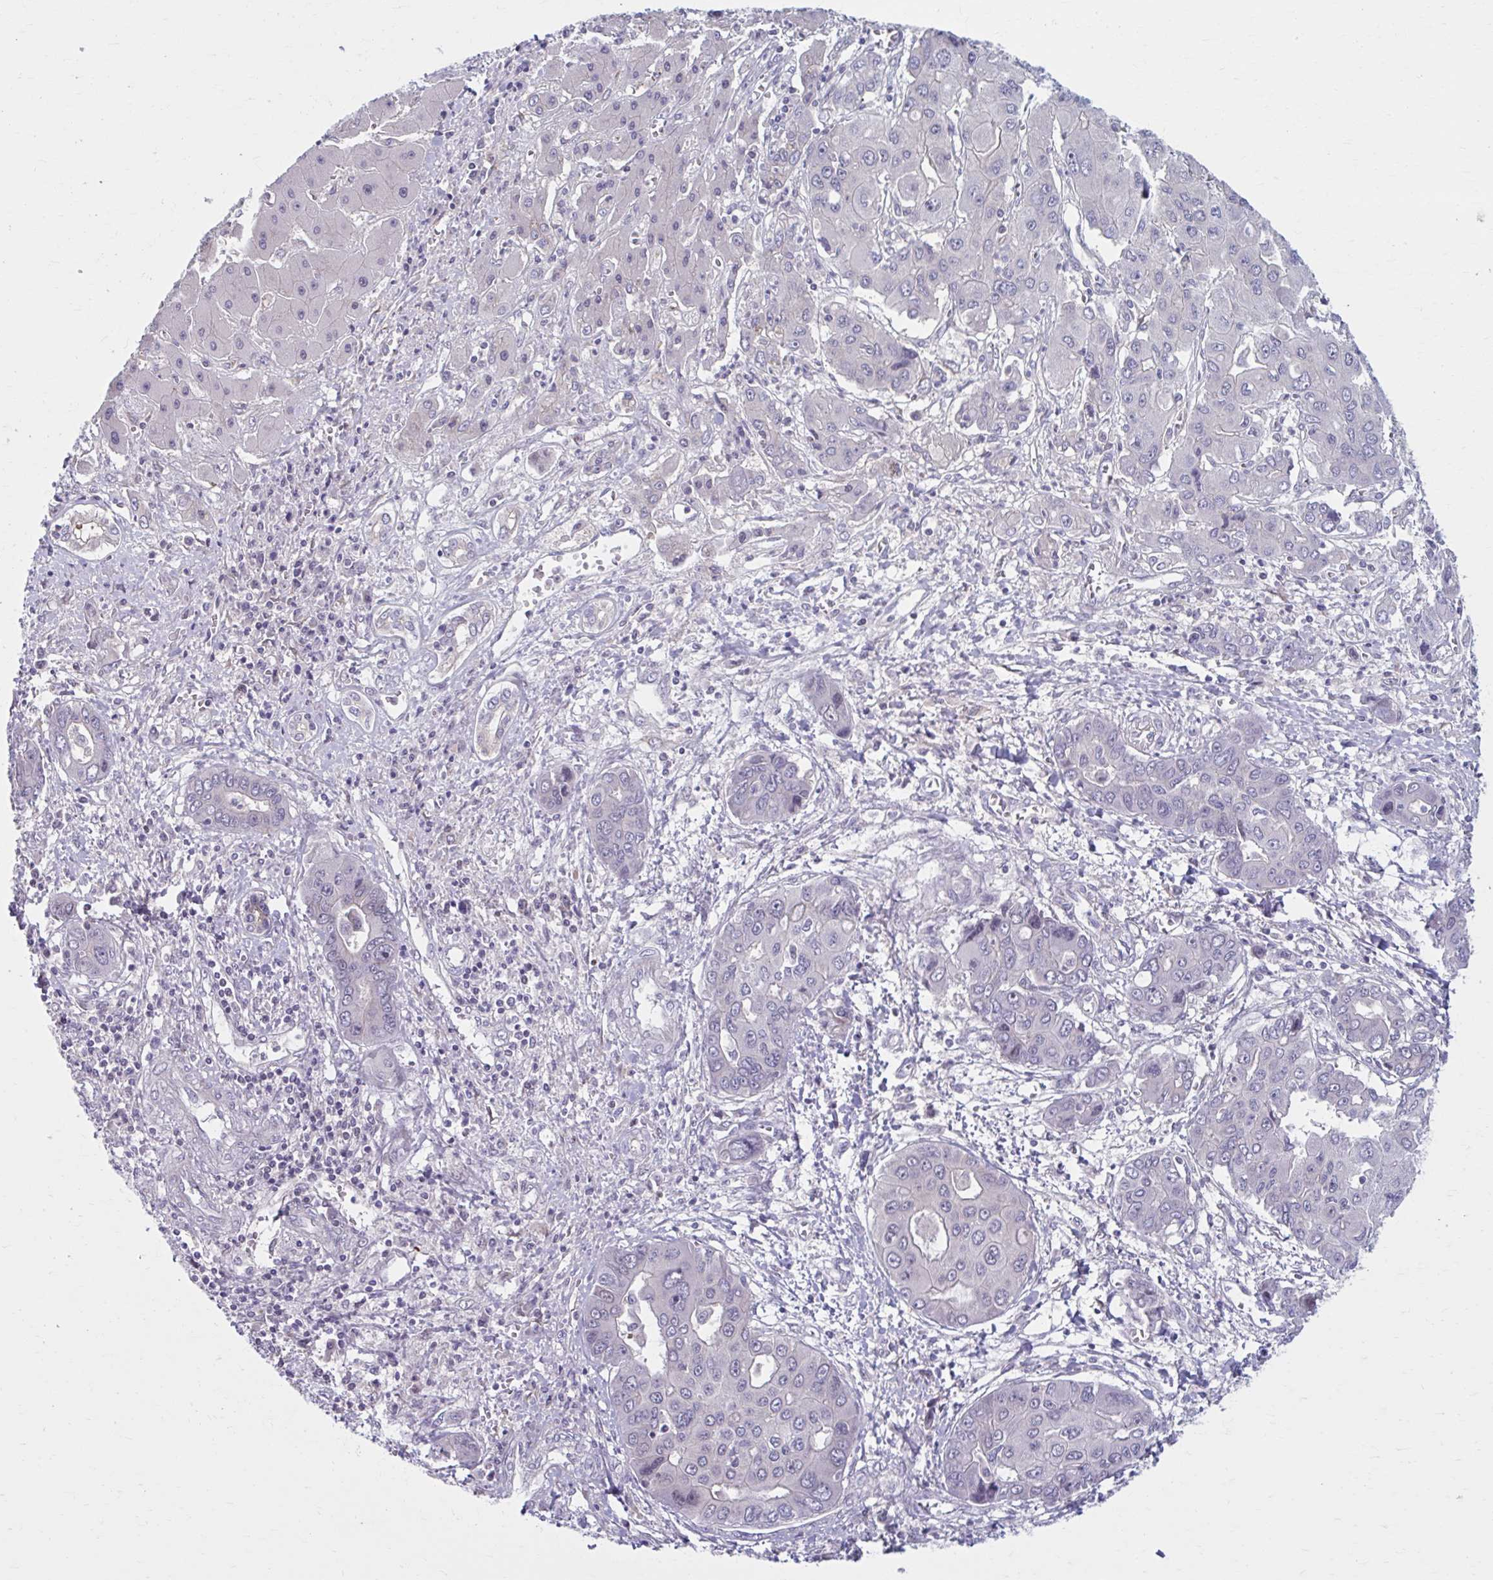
{"staining": {"intensity": "negative", "quantity": "none", "location": "none"}, "tissue": "liver cancer", "cell_type": "Tumor cells", "image_type": "cancer", "snomed": [{"axis": "morphology", "description": "Cholangiocarcinoma"}, {"axis": "topography", "description": "Liver"}], "caption": "A high-resolution micrograph shows IHC staining of liver cancer (cholangiocarcinoma), which shows no significant positivity in tumor cells.", "gene": "CHST3", "patient": {"sex": "male", "age": 67}}